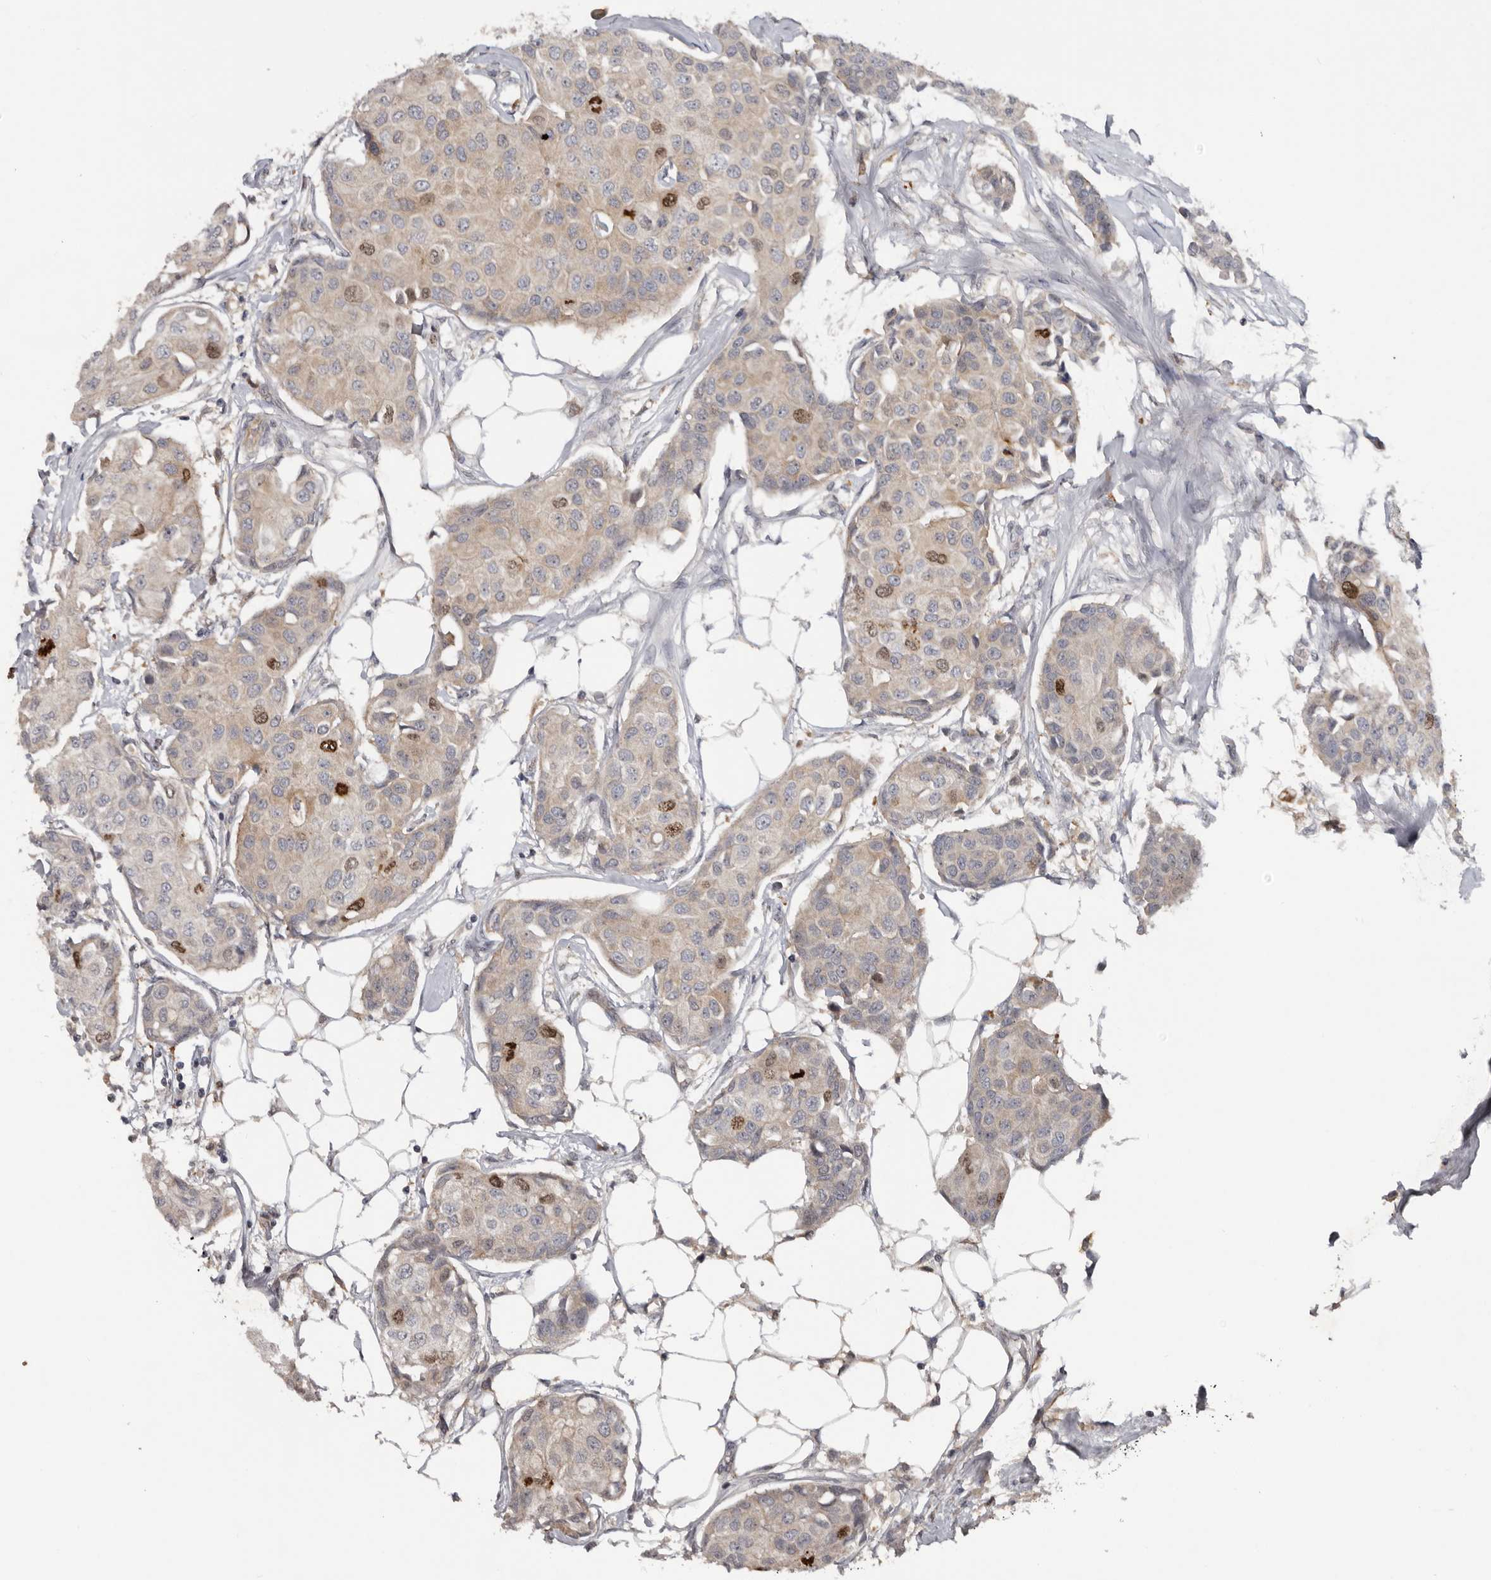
{"staining": {"intensity": "moderate", "quantity": "<25%", "location": "nuclear"}, "tissue": "breast cancer", "cell_type": "Tumor cells", "image_type": "cancer", "snomed": [{"axis": "morphology", "description": "Duct carcinoma"}, {"axis": "topography", "description": "Breast"}], "caption": "Moderate nuclear positivity for a protein is present in about <25% of tumor cells of intraductal carcinoma (breast) using immunohistochemistry.", "gene": "CDCA8", "patient": {"sex": "female", "age": 80}}